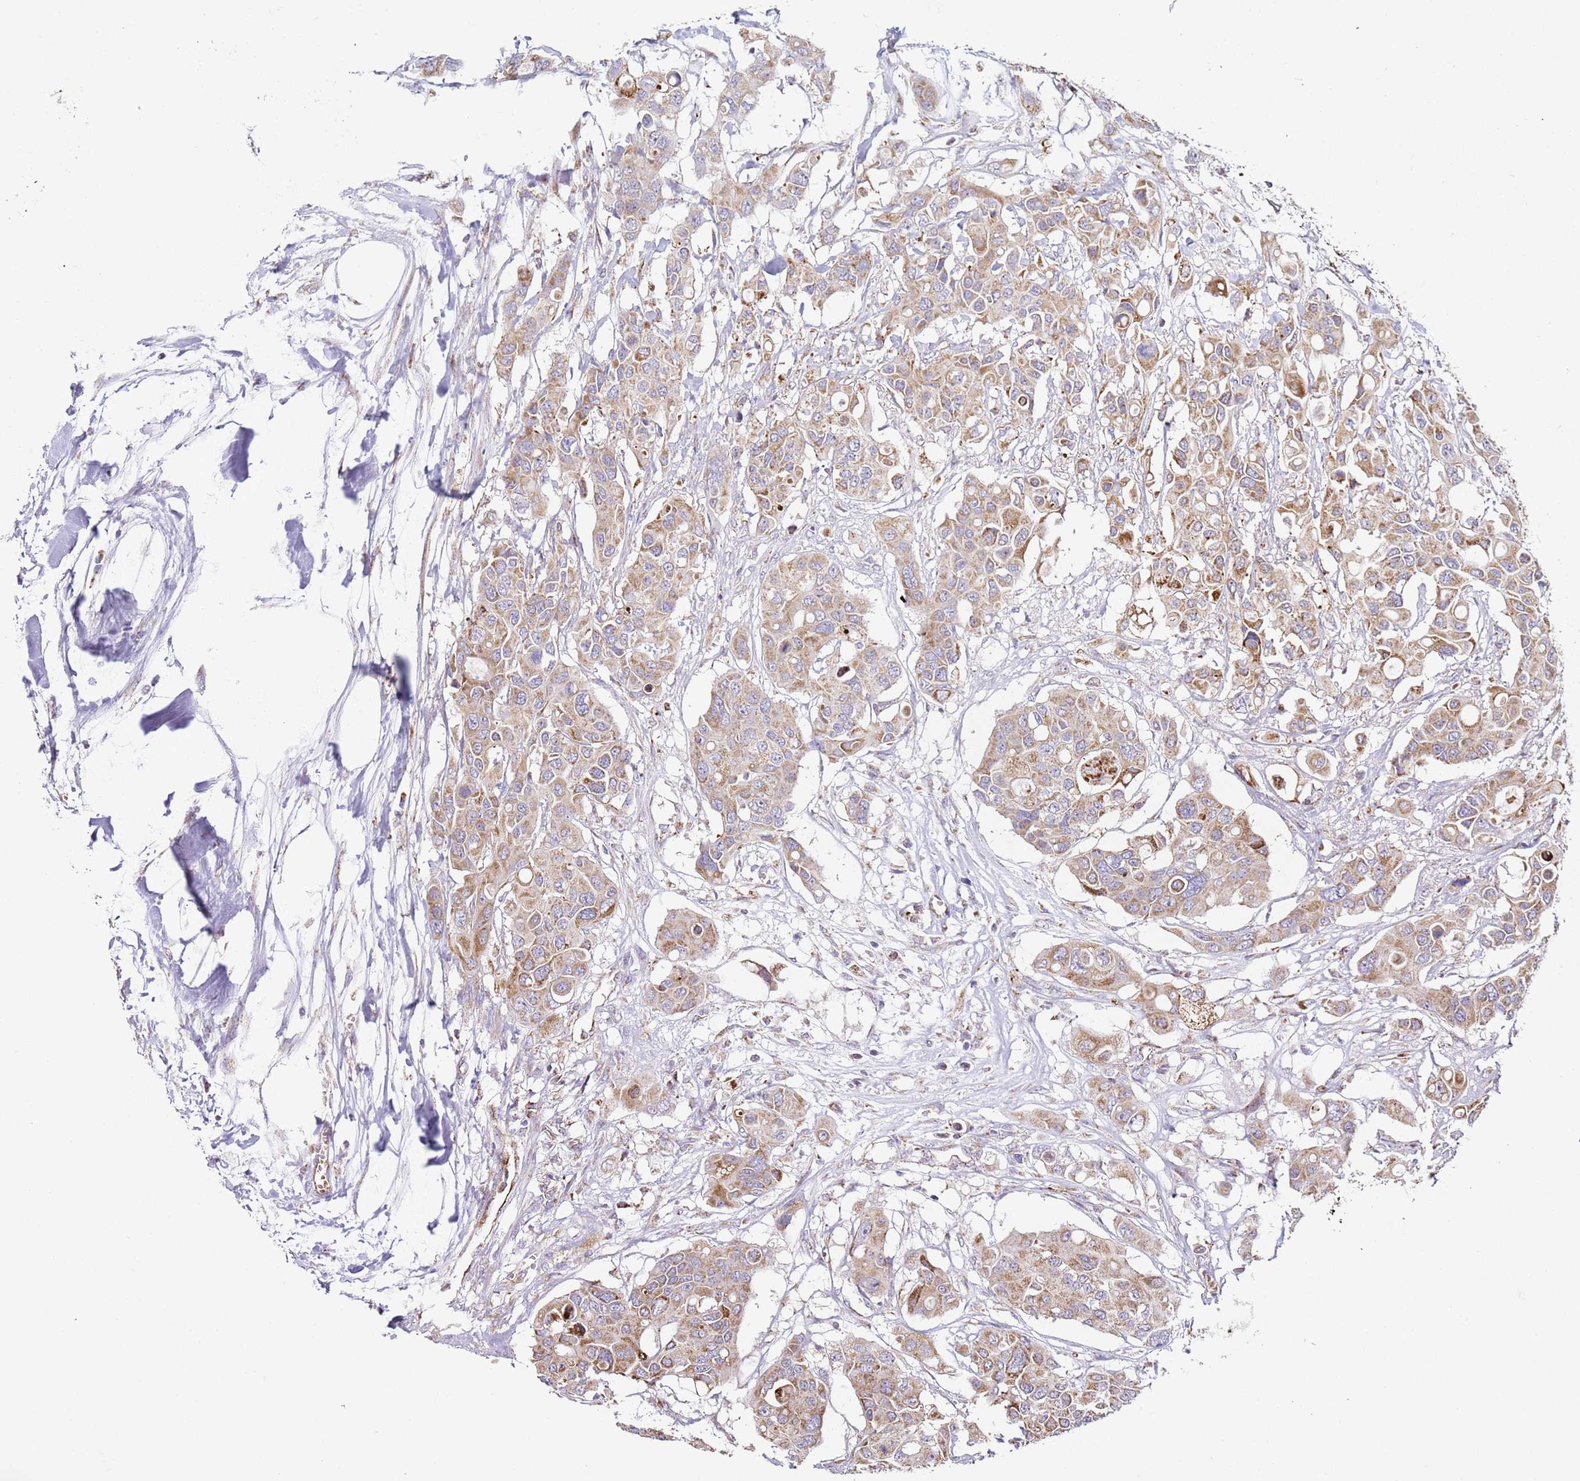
{"staining": {"intensity": "moderate", "quantity": ">75%", "location": "cytoplasmic/membranous"}, "tissue": "colorectal cancer", "cell_type": "Tumor cells", "image_type": "cancer", "snomed": [{"axis": "morphology", "description": "Adenocarcinoma, NOS"}, {"axis": "topography", "description": "Colon"}], "caption": "Colorectal cancer (adenocarcinoma) stained with a brown dye exhibits moderate cytoplasmic/membranous positive positivity in about >75% of tumor cells.", "gene": "FBXO33", "patient": {"sex": "male", "age": 77}}